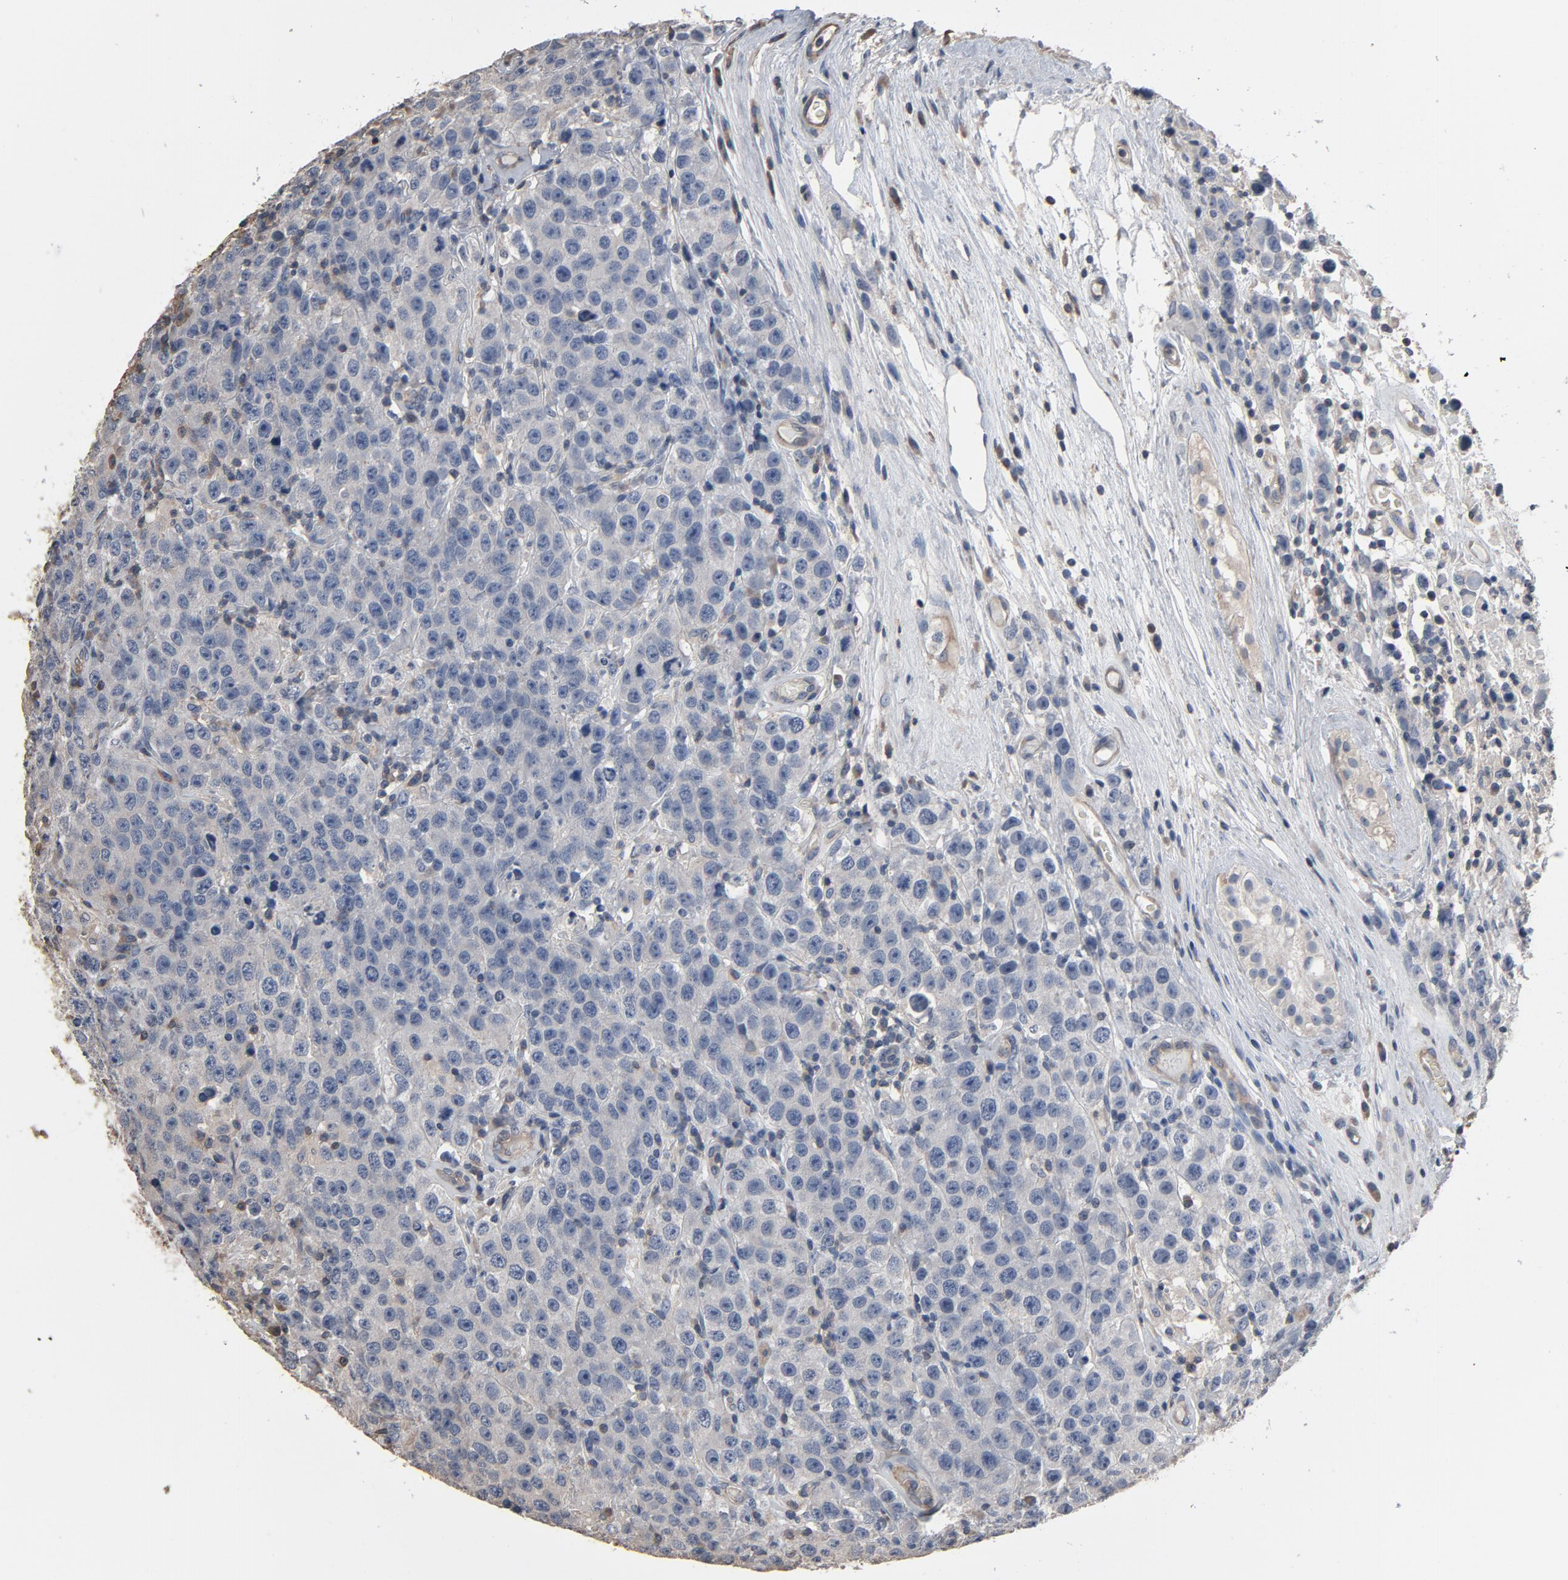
{"staining": {"intensity": "negative", "quantity": "none", "location": "none"}, "tissue": "testis cancer", "cell_type": "Tumor cells", "image_type": "cancer", "snomed": [{"axis": "morphology", "description": "Seminoma, NOS"}, {"axis": "topography", "description": "Testis"}], "caption": "Tumor cells are negative for protein expression in human testis cancer.", "gene": "SOX6", "patient": {"sex": "male", "age": 52}}